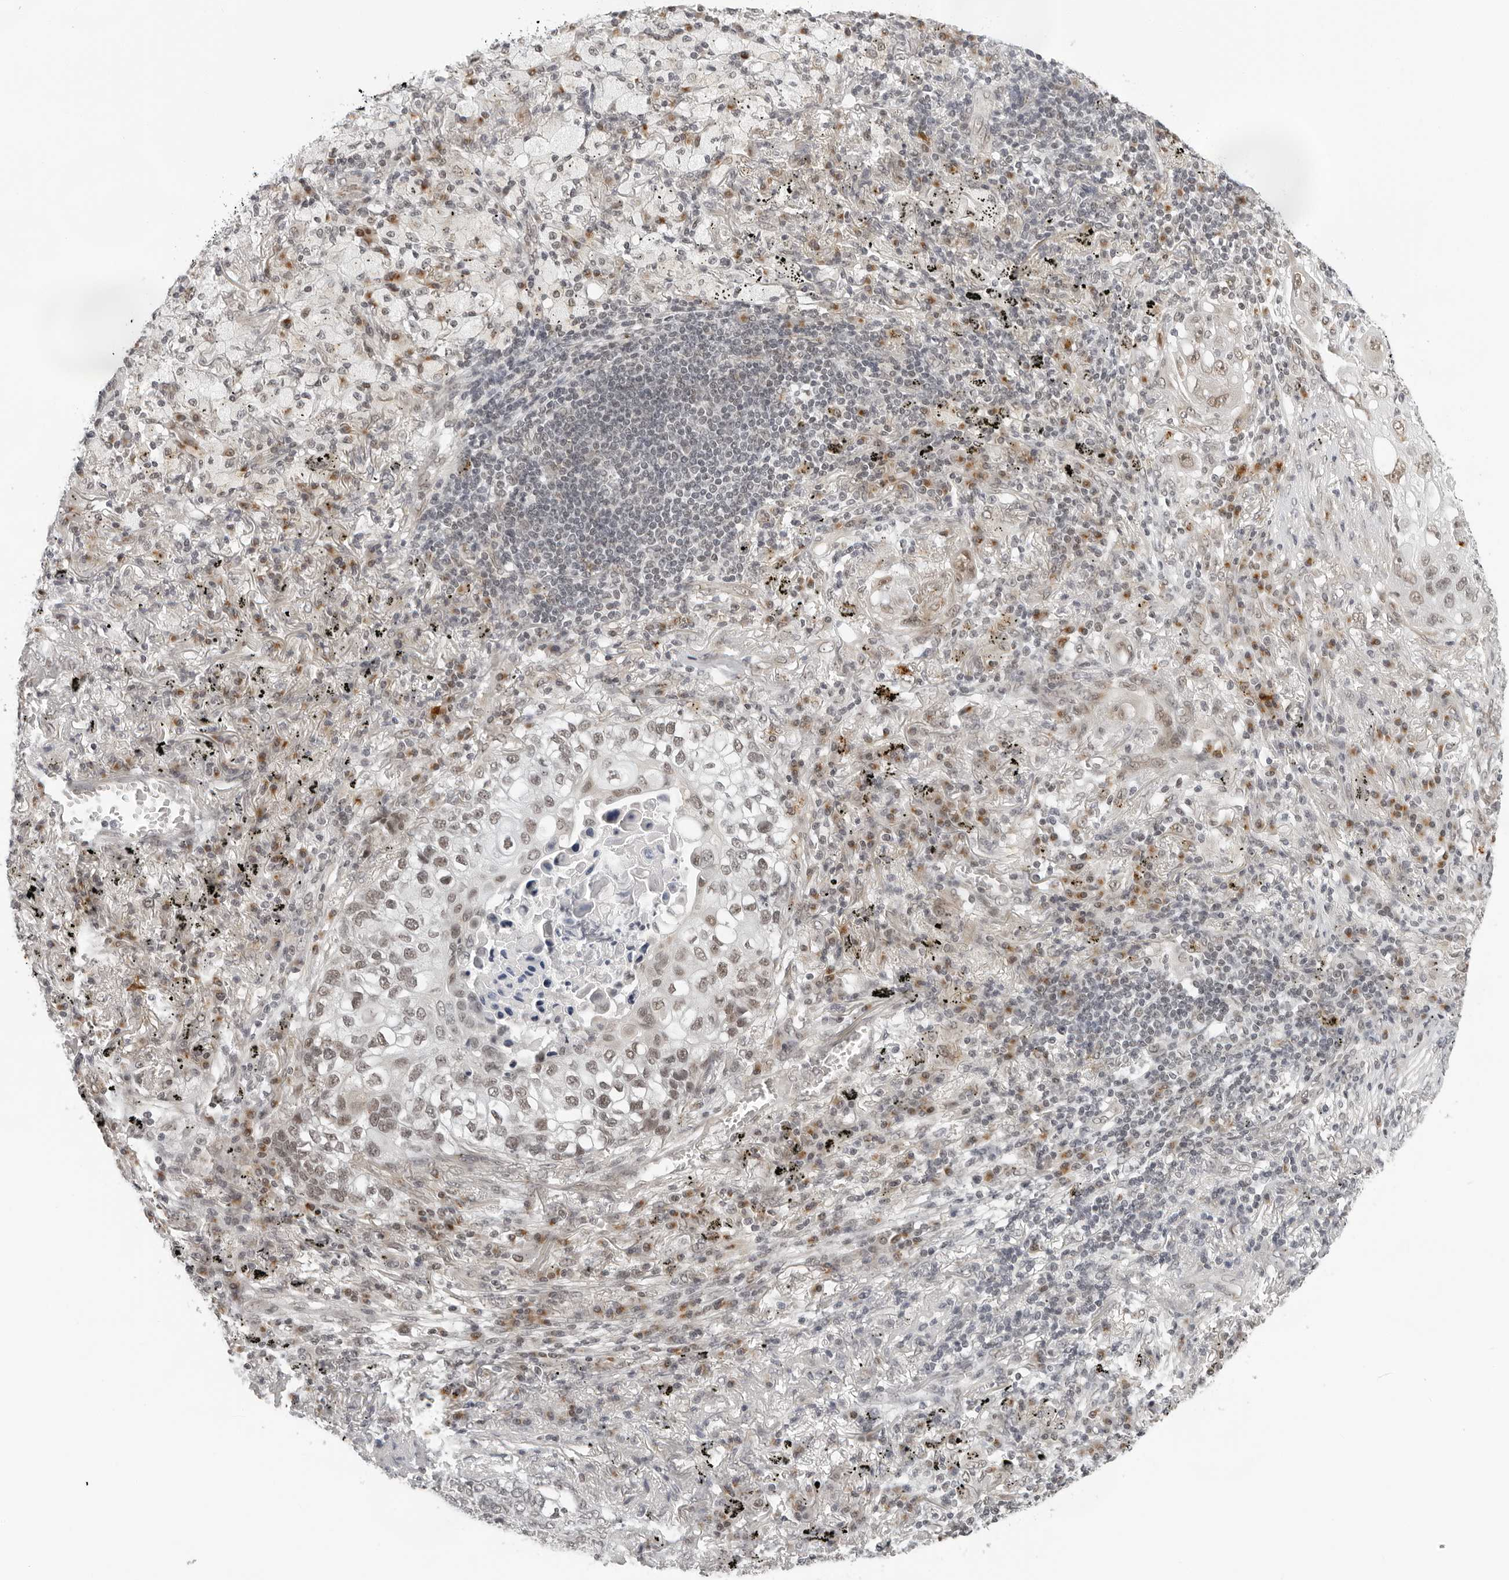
{"staining": {"intensity": "weak", "quantity": "25%-75%", "location": "nuclear"}, "tissue": "lung cancer", "cell_type": "Tumor cells", "image_type": "cancer", "snomed": [{"axis": "morphology", "description": "Squamous cell carcinoma, NOS"}, {"axis": "topography", "description": "Lung"}], "caption": "Lung cancer stained for a protein (brown) demonstrates weak nuclear positive staining in about 25%-75% of tumor cells.", "gene": "TOX4", "patient": {"sex": "female", "age": 63}}